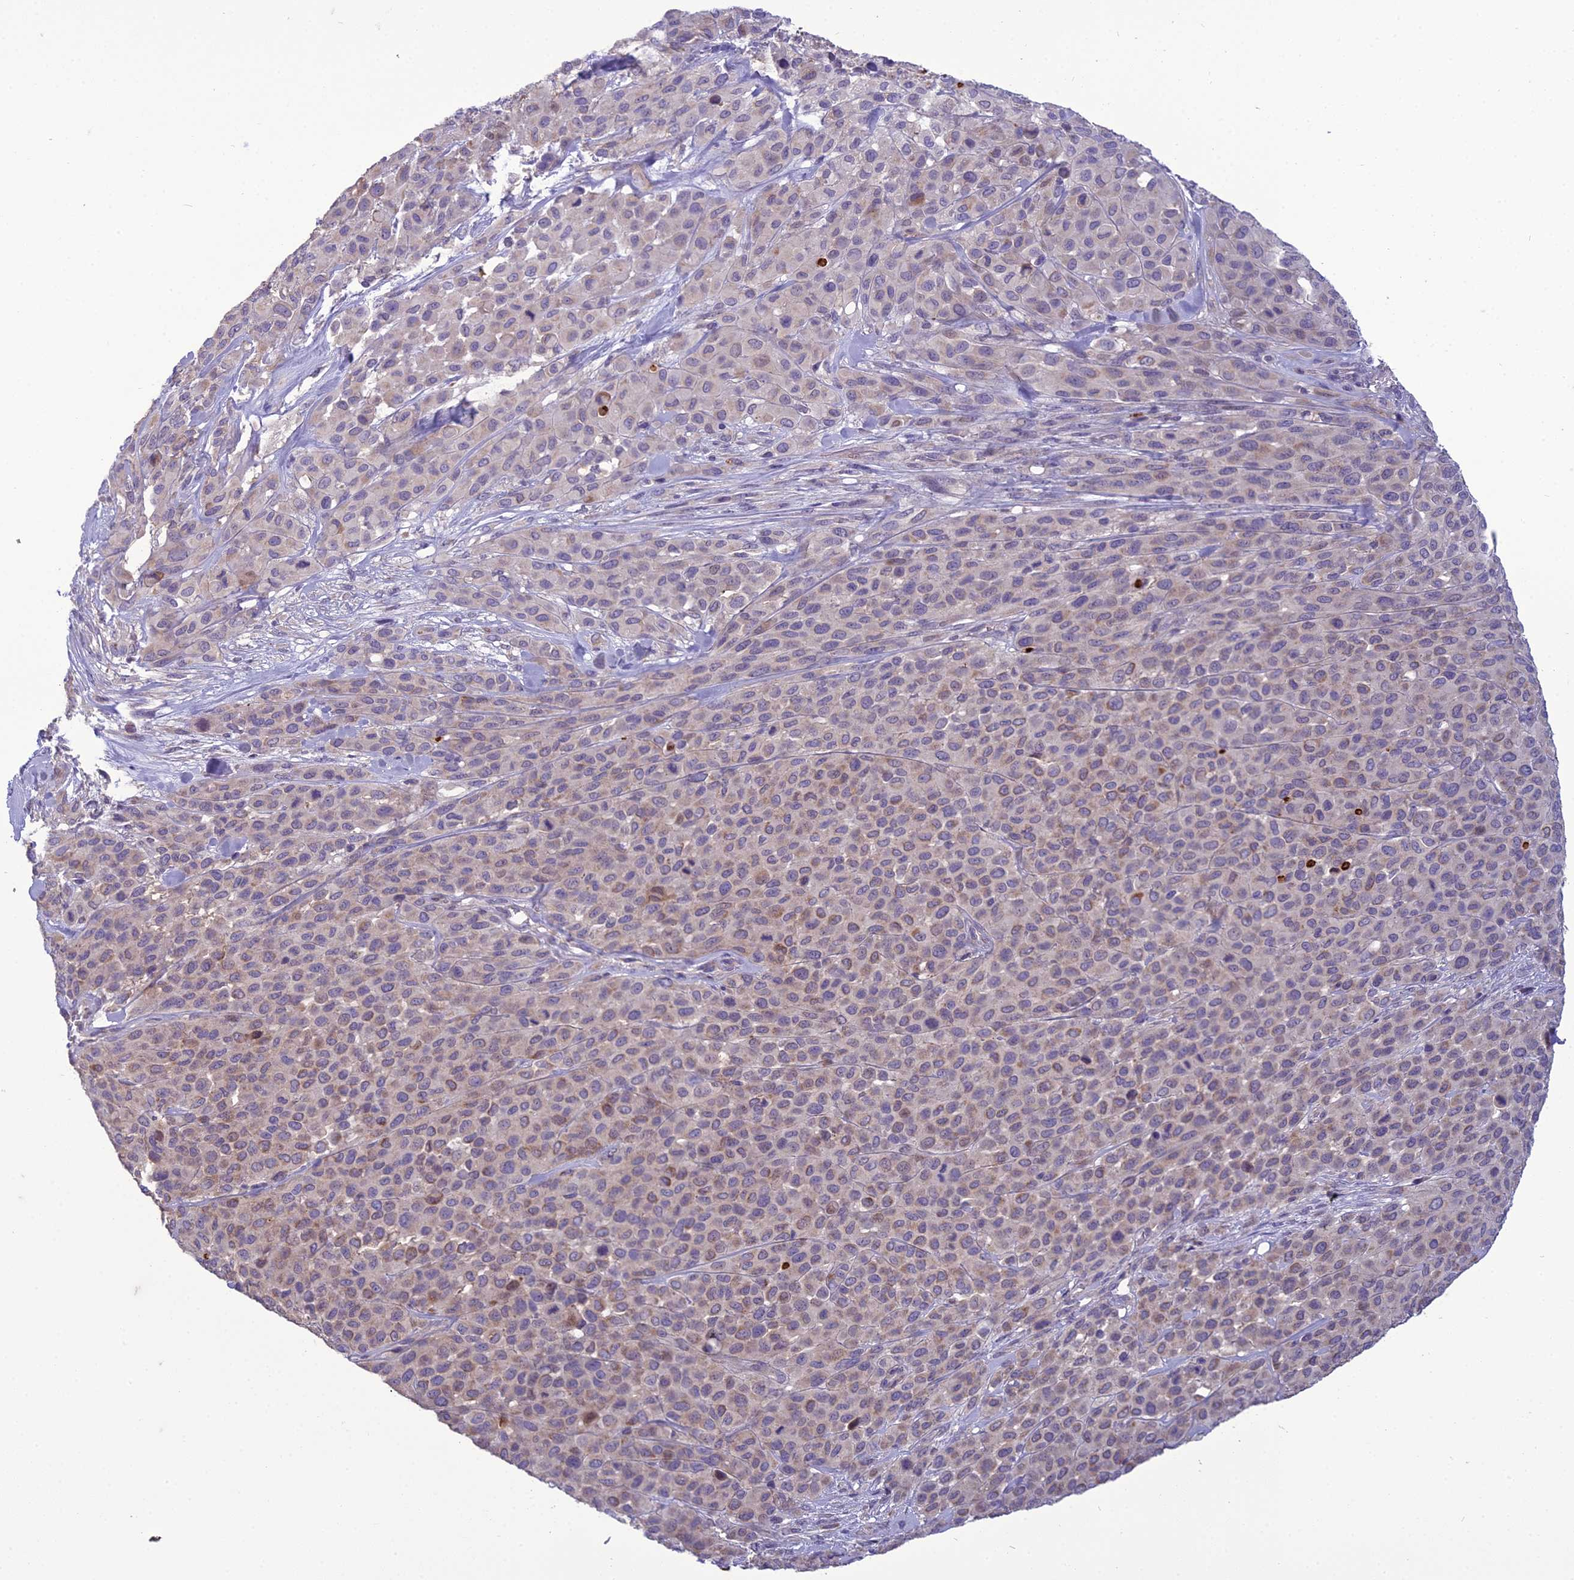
{"staining": {"intensity": "moderate", "quantity": "<25%", "location": "cytoplasmic/membranous"}, "tissue": "melanoma", "cell_type": "Tumor cells", "image_type": "cancer", "snomed": [{"axis": "morphology", "description": "Malignant melanoma, Metastatic site"}, {"axis": "topography", "description": "Skin"}], "caption": "A brown stain shows moderate cytoplasmic/membranous expression of a protein in human malignant melanoma (metastatic site) tumor cells. Nuclei are stained in blue.", "gene": "DUS2", "patient": {"sex": "female", "age": 81}}